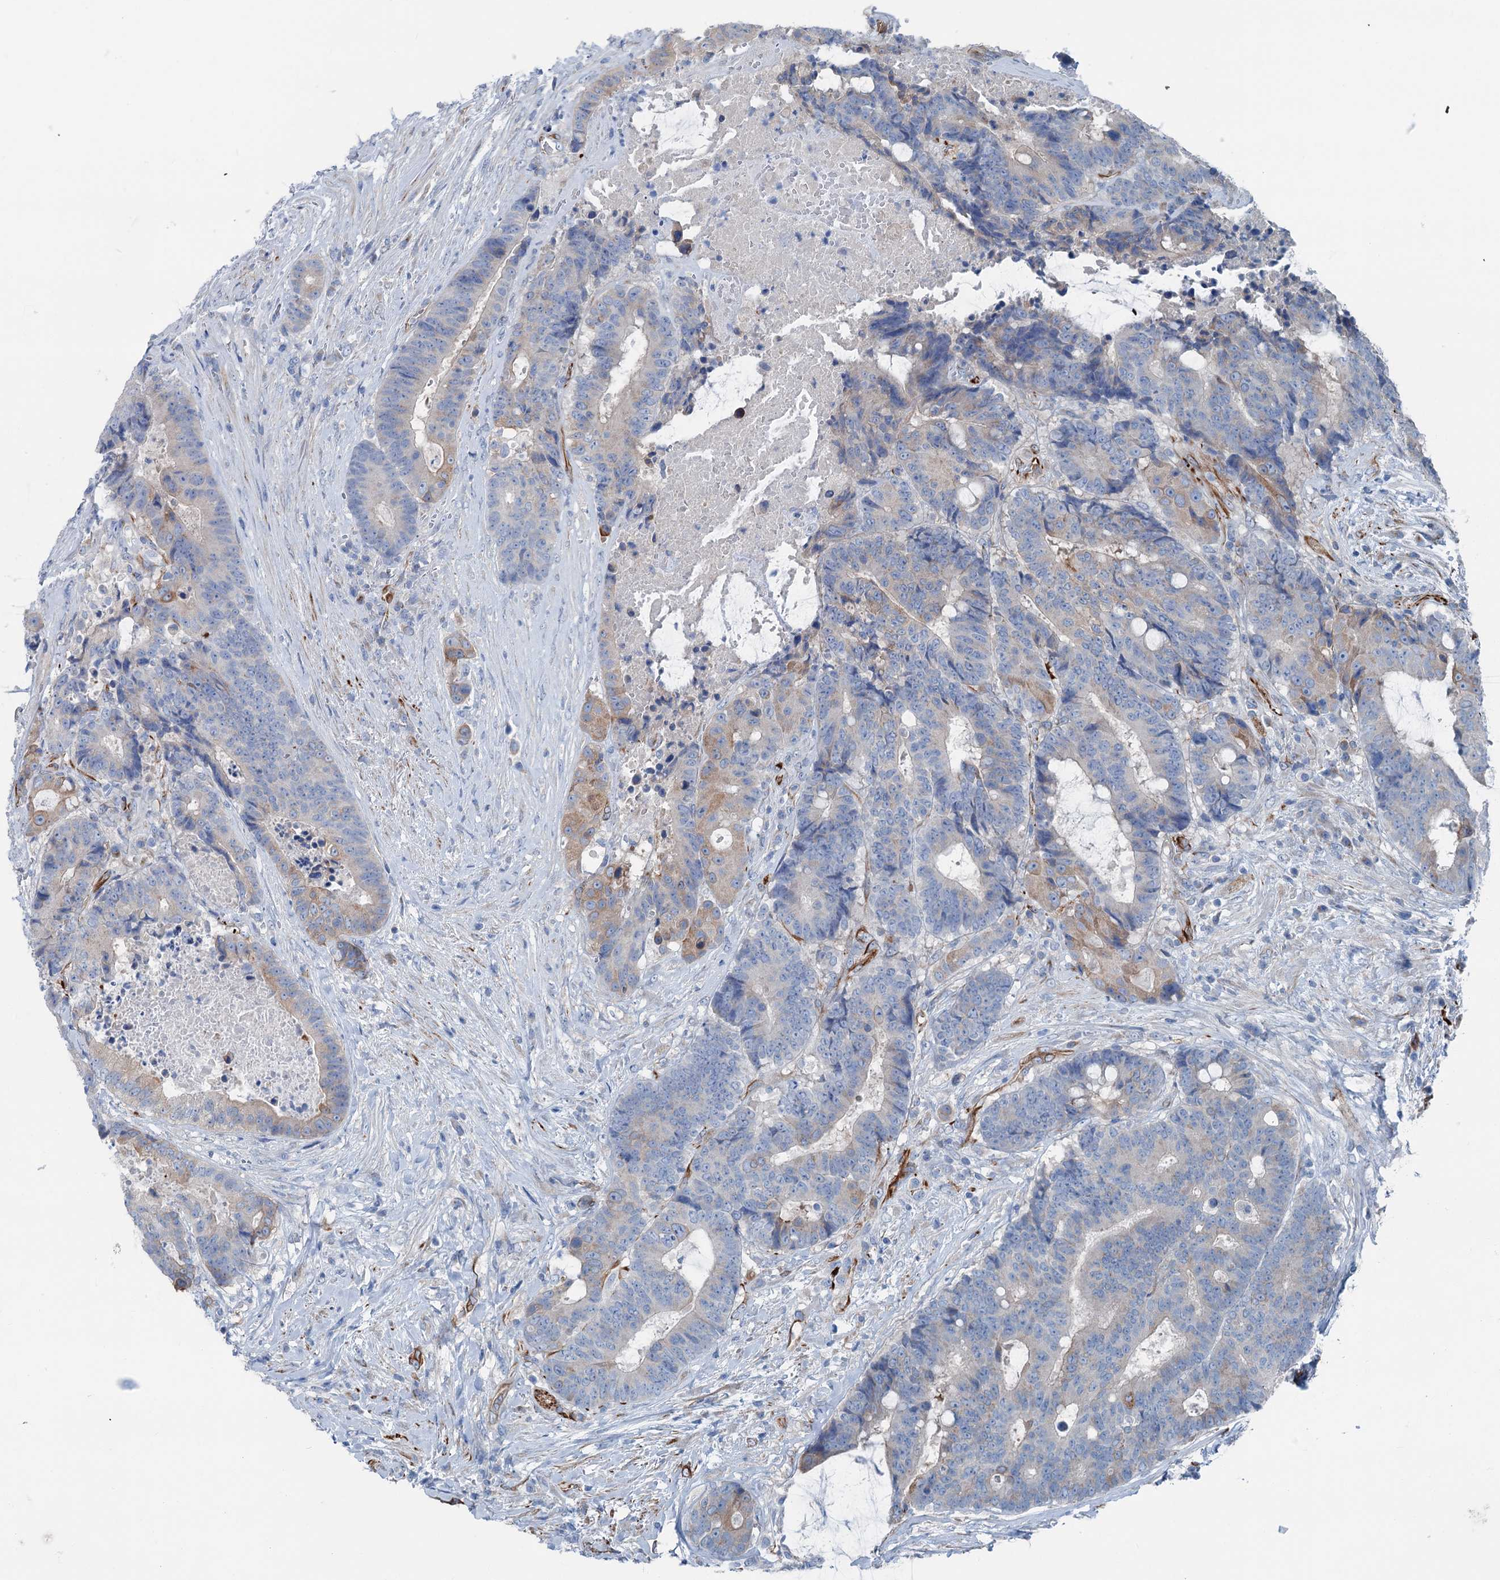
{"staining": {"intensity": "weak", "quantity": "<25%", "location": "cytoplasmic/membranous"}, "tissue": "colorectal cancer", "cell_type": "Tumor cells", "image_type": "cancer", "snomed": [{"axis": "morphology", "description": "Adenocarcinoma, NOS"}, {"axis": "topography", "description": "Rectum"}], "caption": "Immunohistochemistry (IHC) micrograph of colorectal cancer stained for a protein (brown), which reveals no positivity in tumor cells. The staining is performed using DAB (3,3'-diaminobenzidine) brown chromogen with nuclei counter-stained in using hematoxylin.", "gene": "CALCOCO1", "patient": {"sex": "male", "age": 69}}